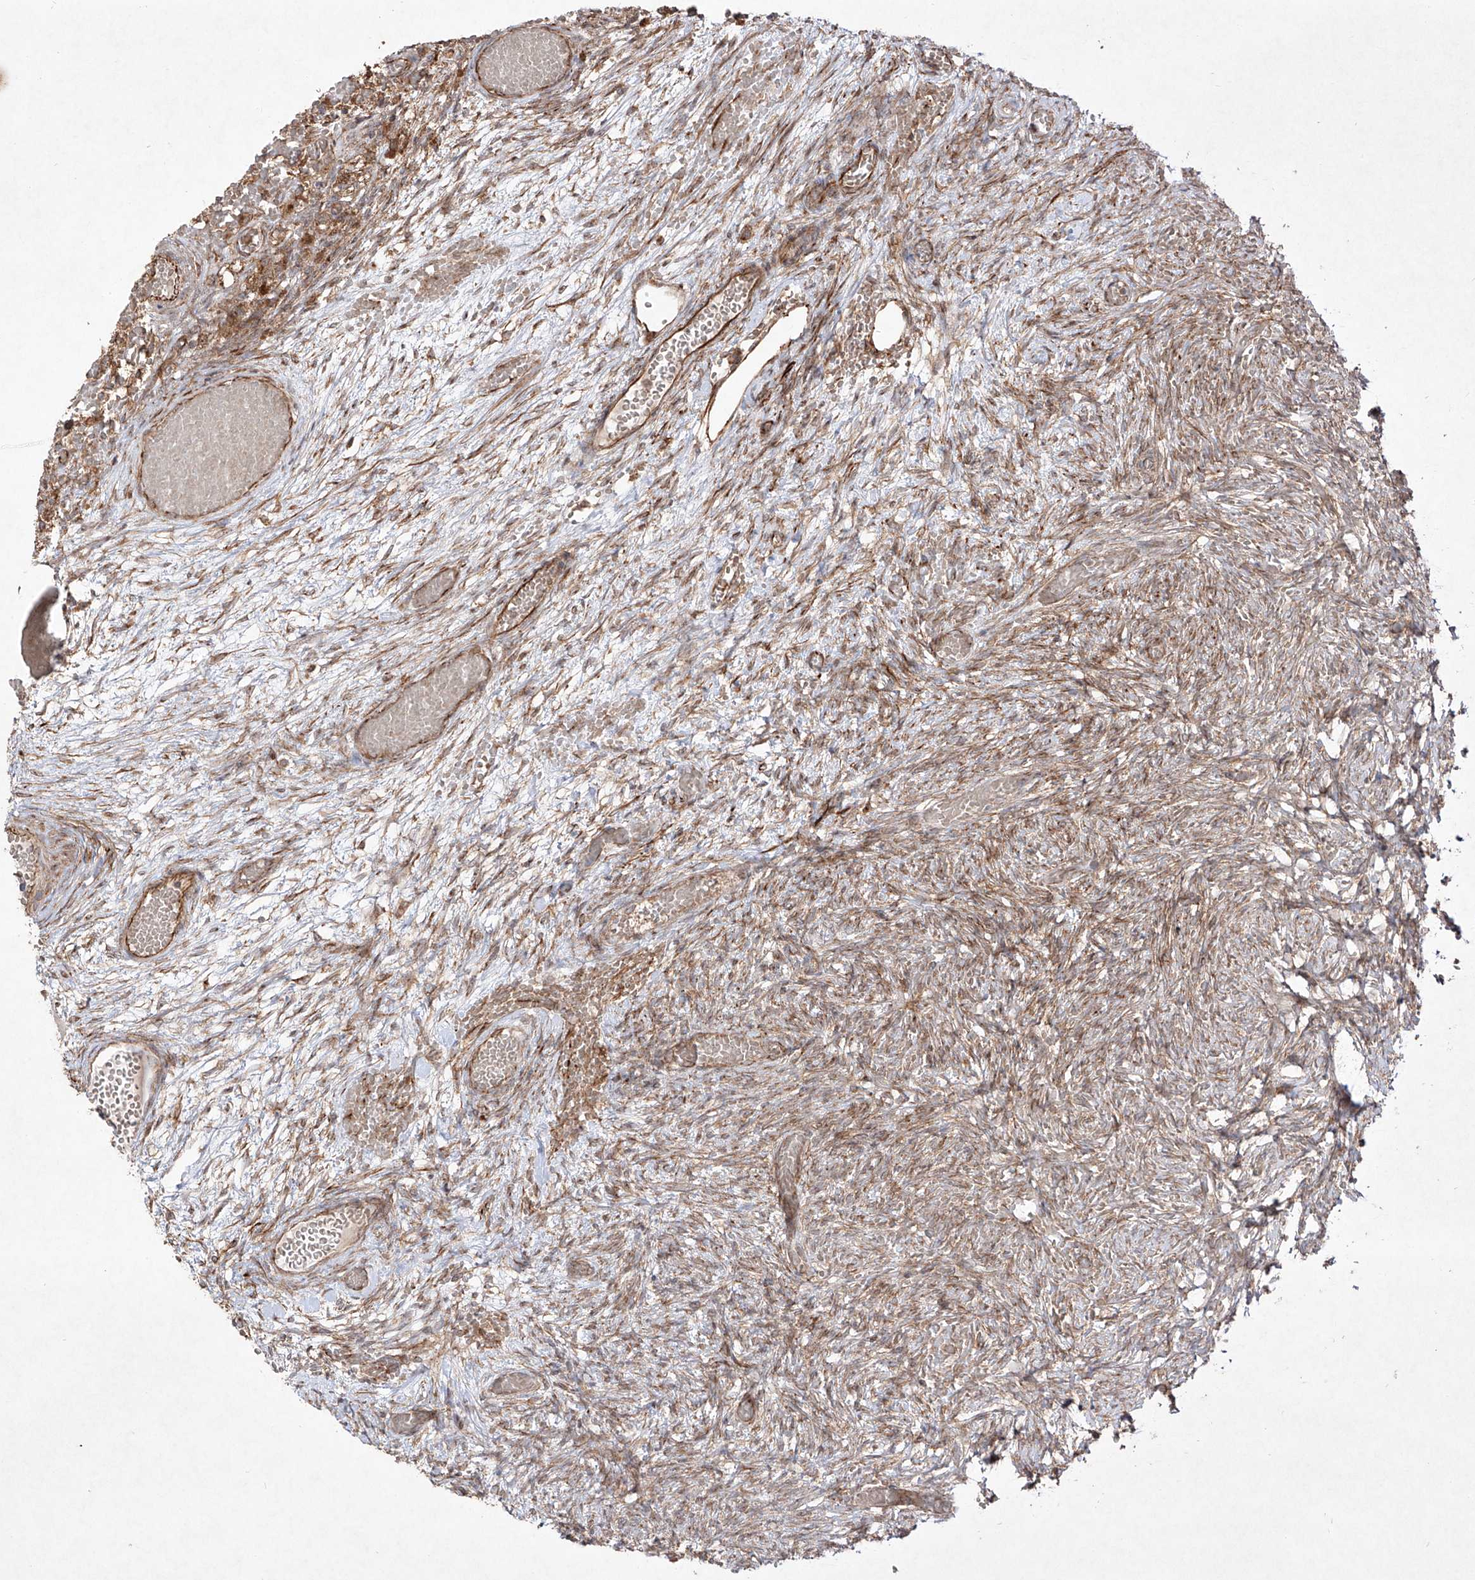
{"staining": {"intensity": "moderate", "quantity": ">75%", "location": "cytoplasmic/membranous"}, "tissue": "ovary", "cell_type": "Ovarian stroma cells", "image_type": "normal", "snomed": [{"axis": "morphology", "description": "Adenocarcinoma, NOS"}, {"axis": "topography", "description": "Endometrium"}], "caption": "Moderate cytoplasmic/membranous positivity is seen in about >75% of ovarian stroma cells in normal ovary. (DAB IHC with brightfield microscopy, high magnification).", "gene": "YKT6", "patient": {"sex": "female", "age": 32}}